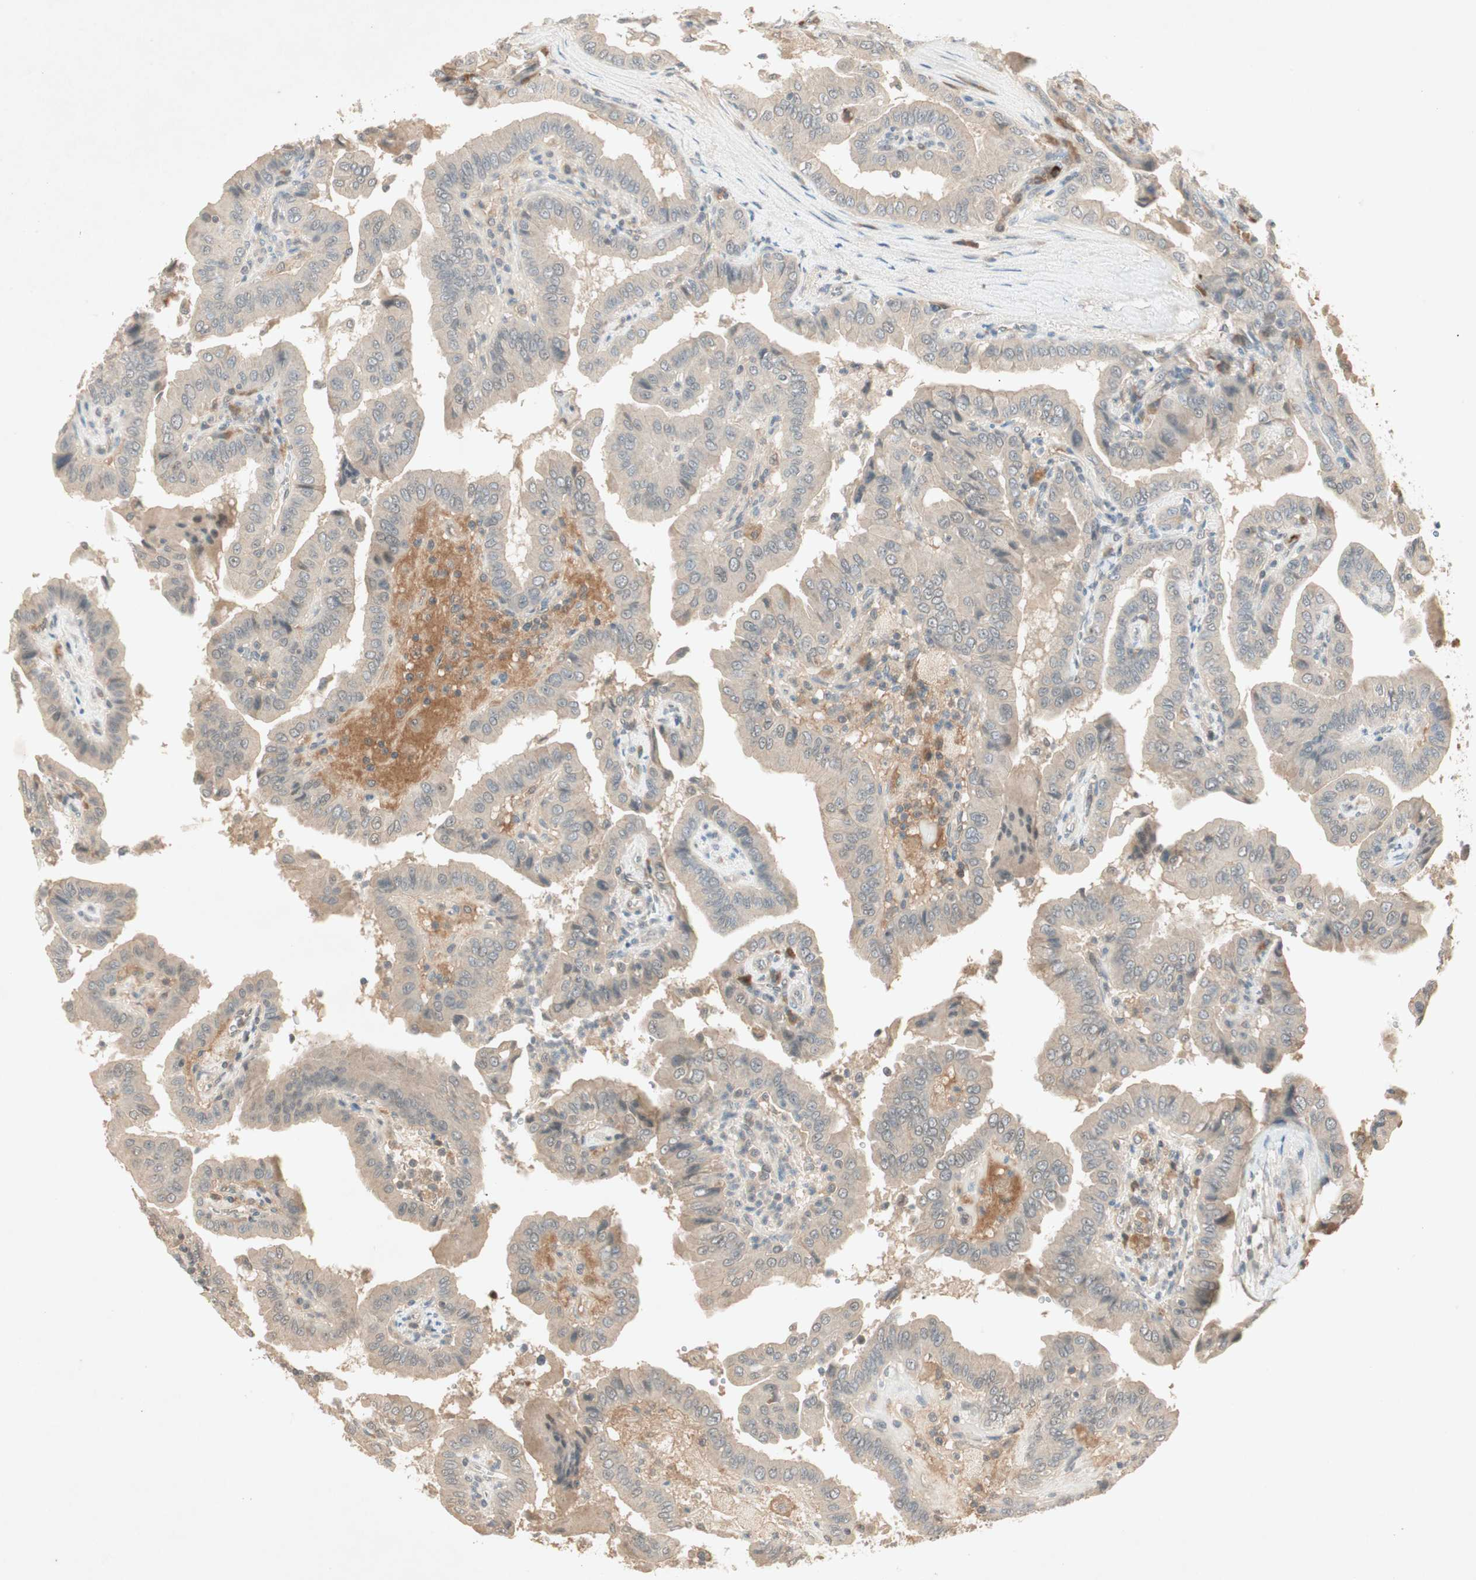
{"staining": {"intensity": "weak", "quantity": "25%-75%", "location": "cytoplasmic/membranous"}, "tissue": "thyroid cancer", "cell_type": "Tumor cells", "image_type": "cancer", "snomed": [{"axis": "morphology", "description": "Papillary adenocarcinoma, NOS"}, {"axis": "topography", "description": "Thyroid gland"}], "caption": "Immunohistochemical staining of papillary adenocarcinoma (thyroid) exhibits weak cytoplasmic/membranous protein expression in about 25%-75% of tumor cells.", "gene": "RNGTT", "patient": {"sex": "male", "age": 33}}